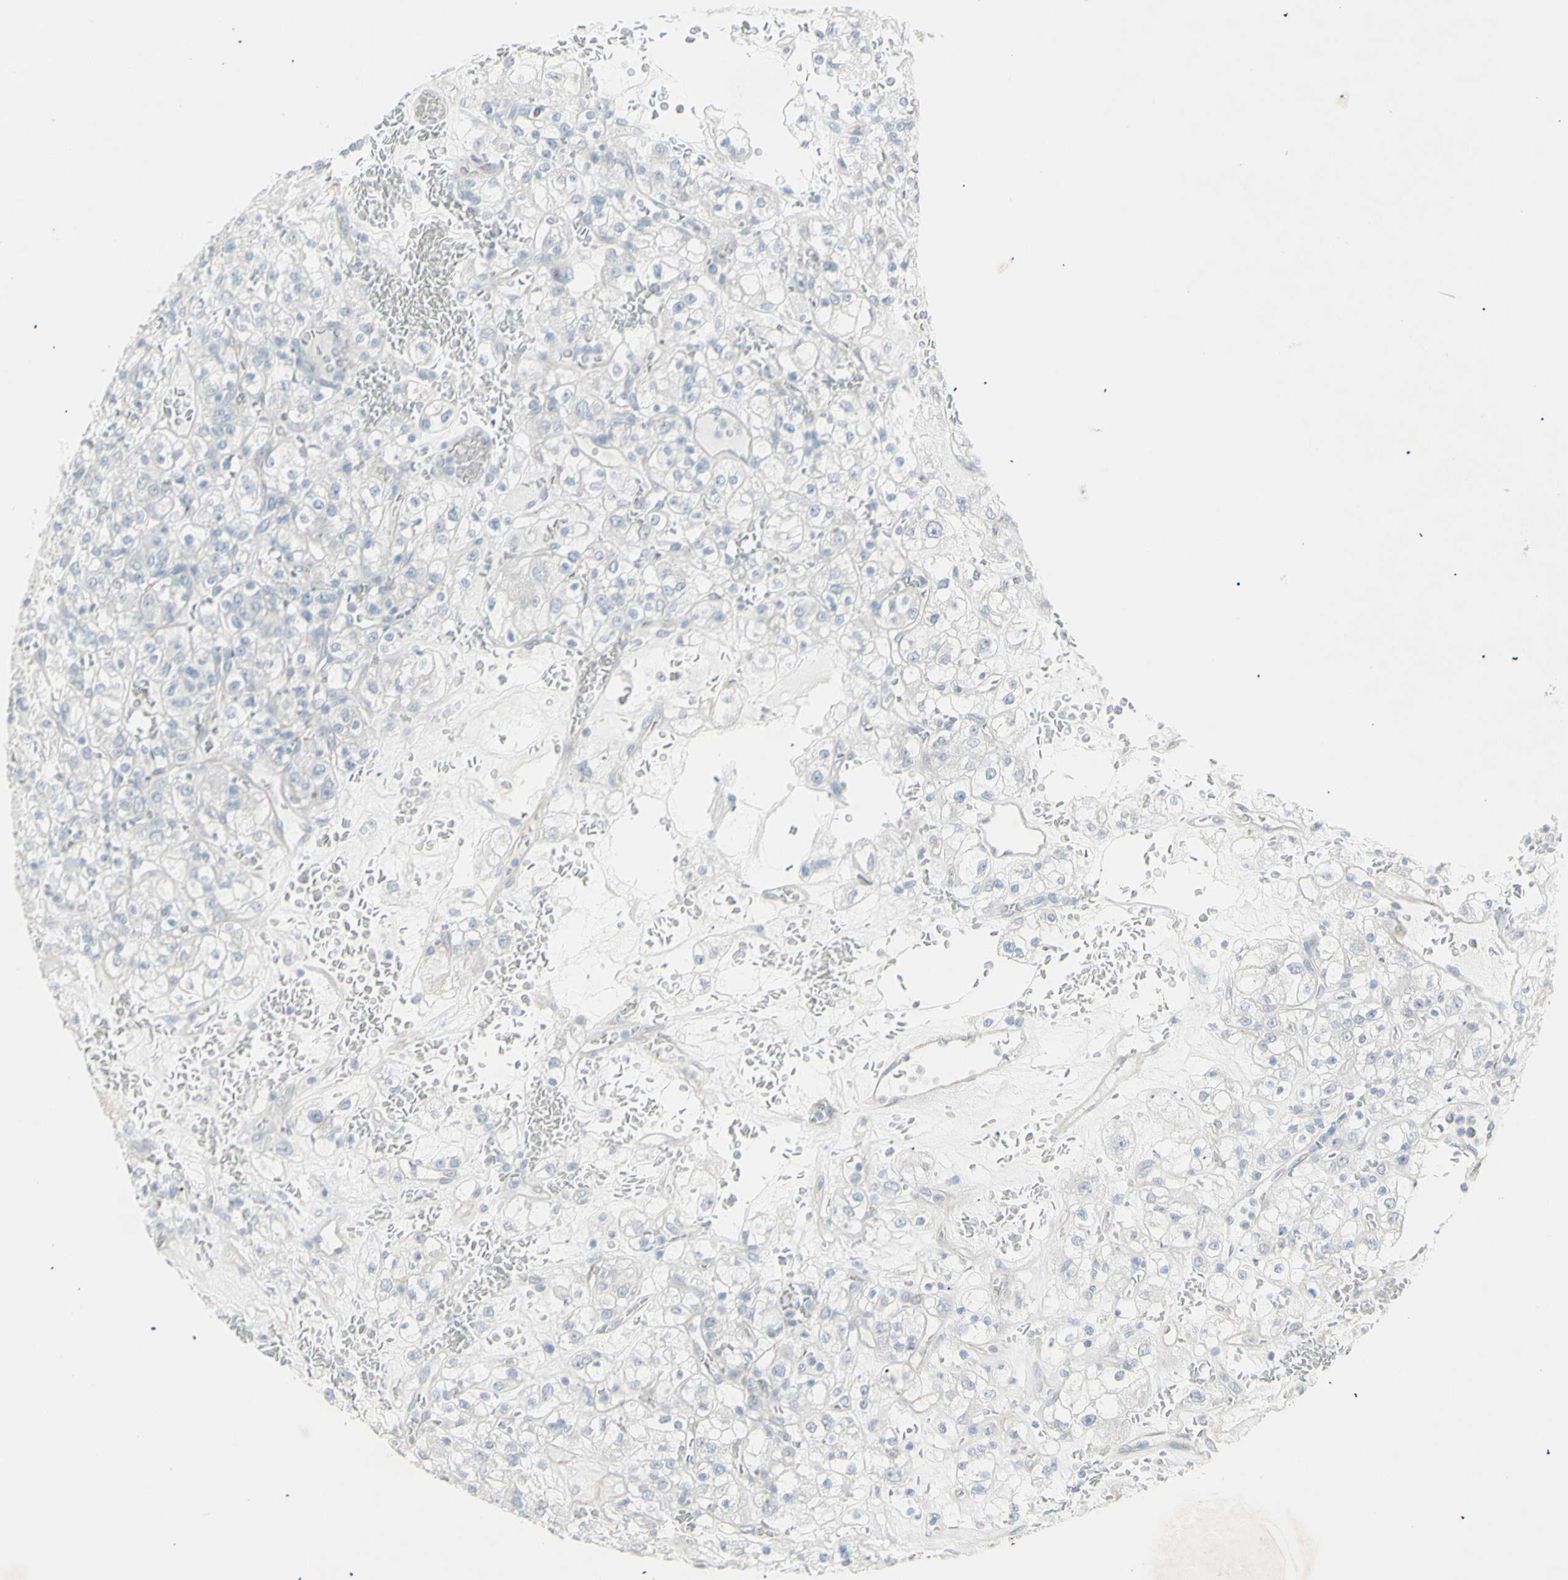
{"staining": {"intensity": "negative", "quantity": "none", "location": "none"}, "tissue": "renal cancer", "cell_type": "Tumor cells", "image_type": "cancer", "snomed": [{"axis": "morphology", "description": "Normal tissue, NOS"}, {"axis": "morphology", "description": "Adenocarcinoma, NOS"}, {"axis": "topography", "description": "Kidney"}], "caption": "Immunohistochemistry image of renal adenocarcinoma stained for a protein (brown), which reveals no expression in tumor cells.", "gene": "YBX2", "patient": {"sex": "female", "age": 72}}